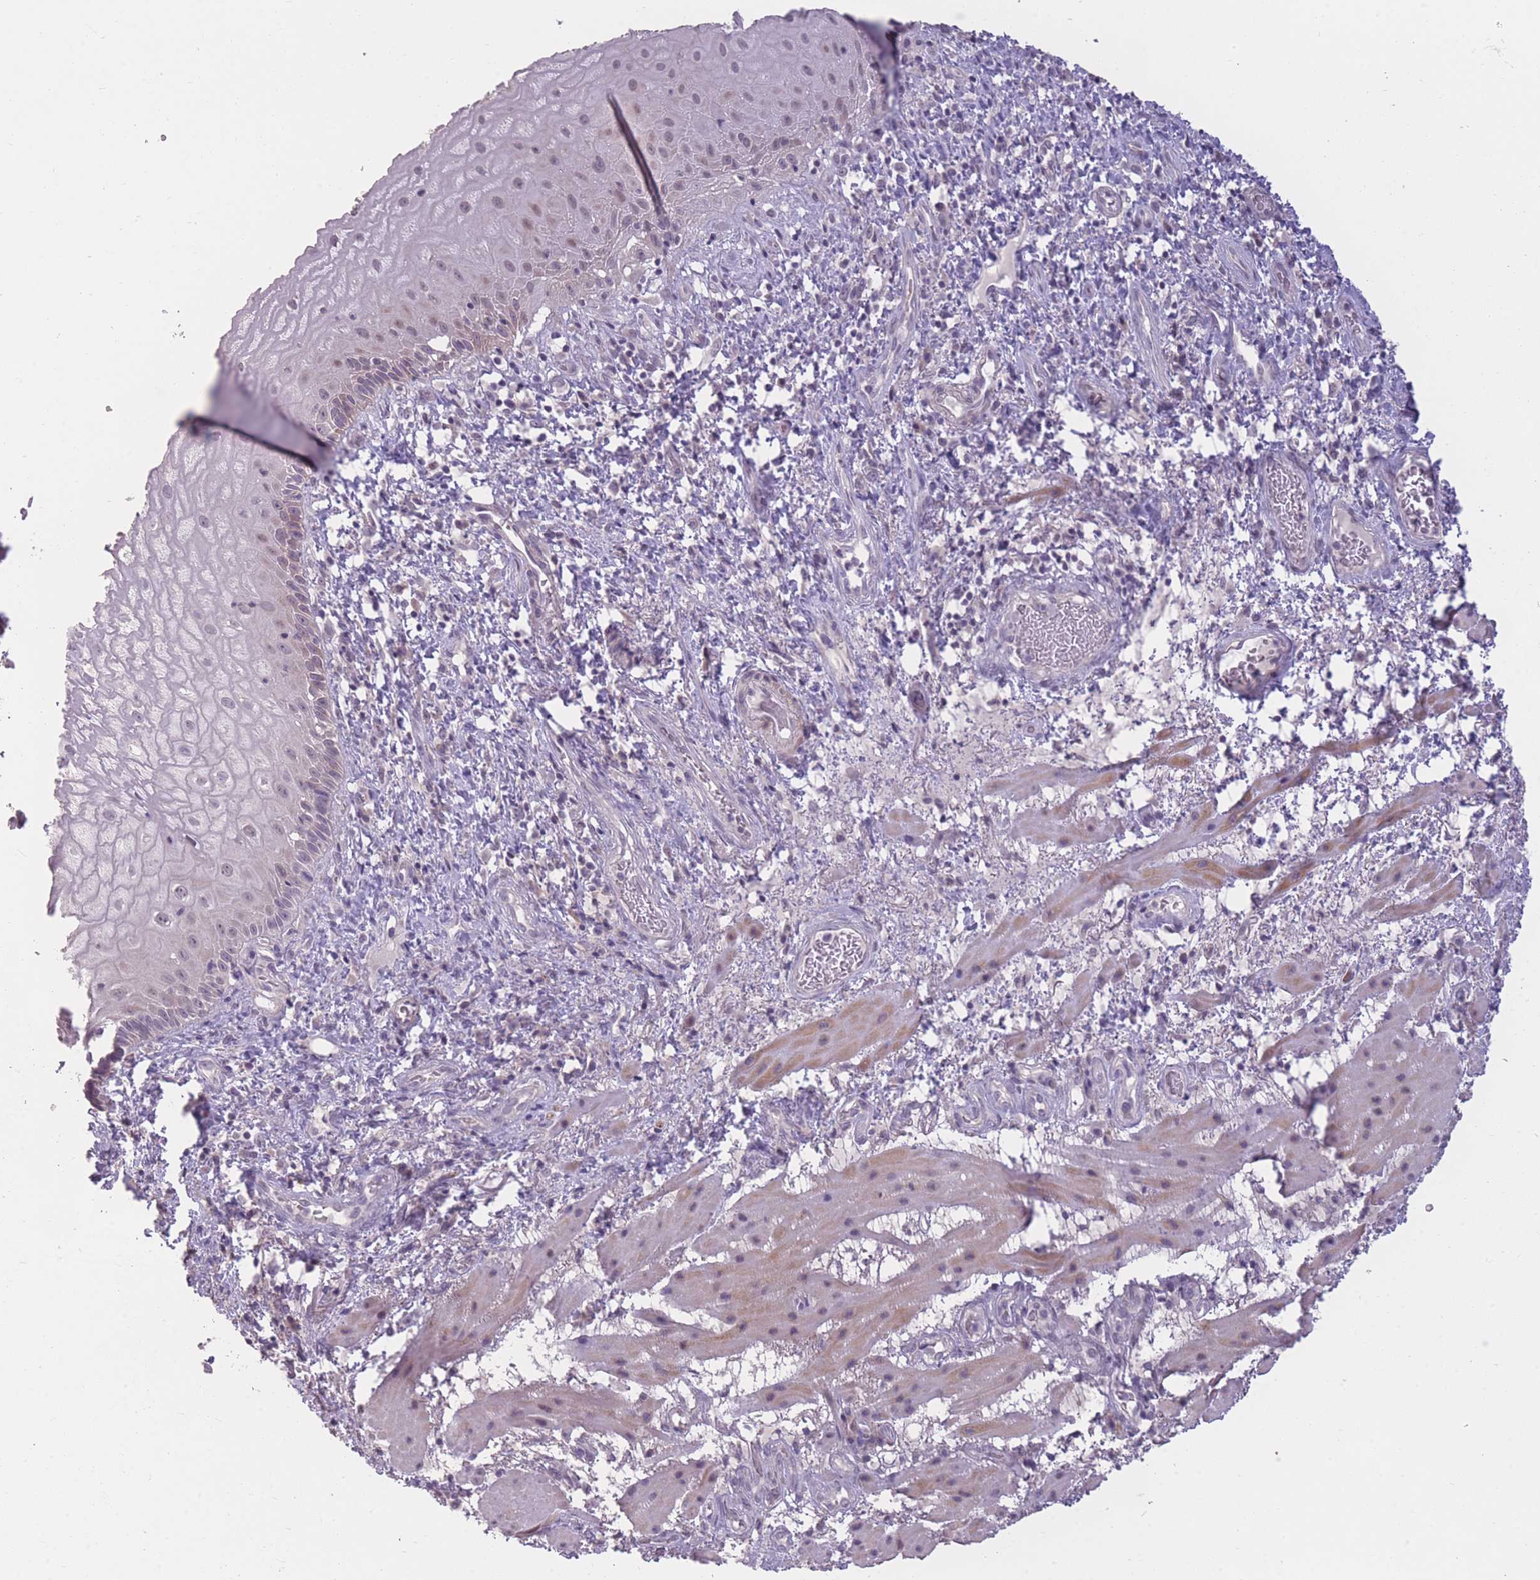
{"staining": {"intensity": "weak", "quantity": "<25%", "location": "nuclear"}, "tissue": "esophagus", "cell_type": "Squamous epithelial cells", "image_type": "normal", "snomed": [{"axis": "morphology", "description": "Normal tissue, NOS"}, {"axis": "topography", "description": "Esophagus"}], "caption": "Photomicrograph shows no protein expression in squamous epithelial cells of unremarkable esophagus. (Stains: DAB immunohistochemistry (IHC) with hematoxylin counter stain, Microscopy: brightfield microscopy at high magnification).", "gene": "ZBTB24", "patient": {"sex": "female", "age": 75}}